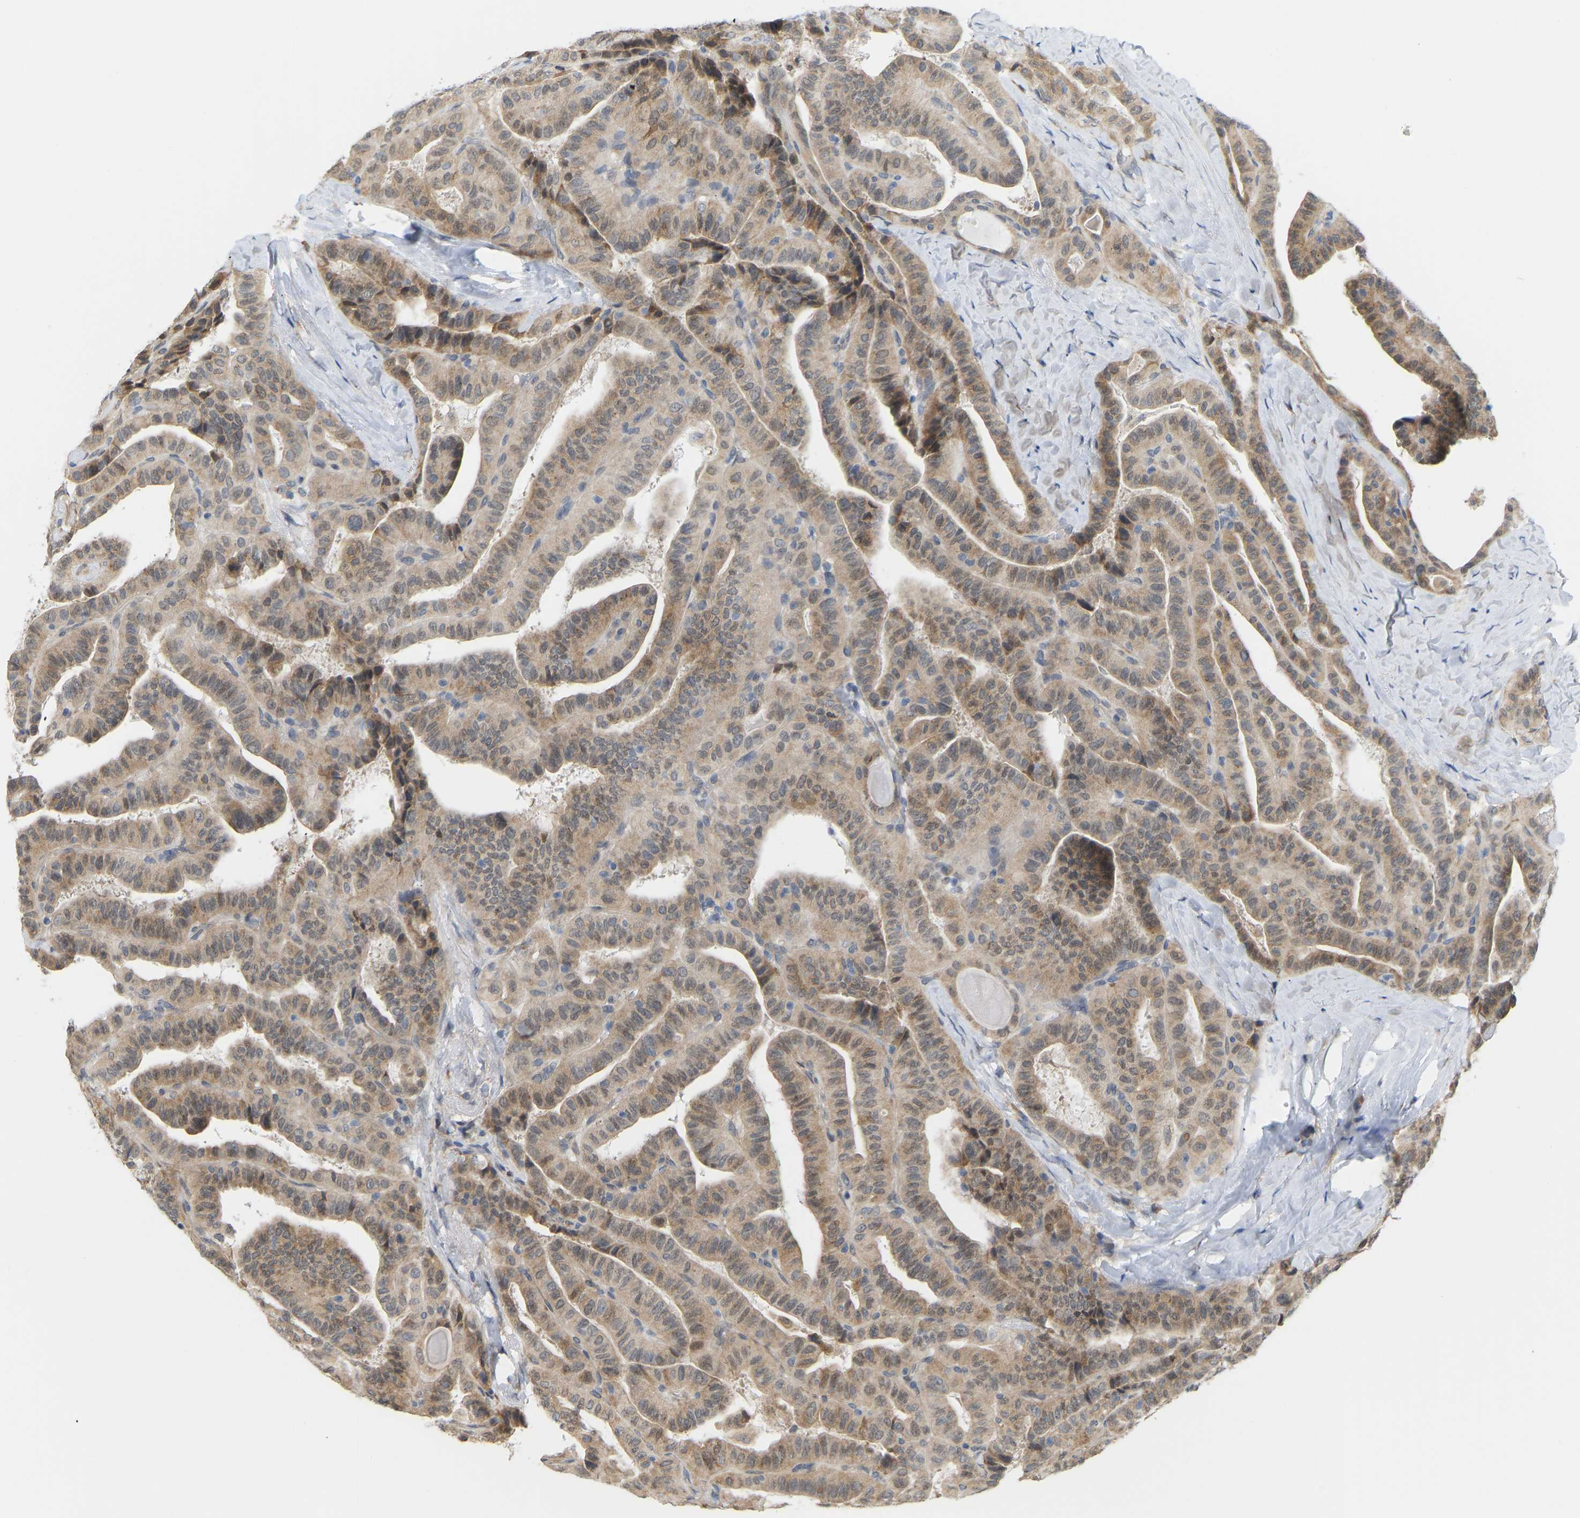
{"staining": {"intensity": "moderate", "quantity": ">75%", "location": "cytoplasmic/membranous"}, "tissue": "thyroid cancer", "cell_type": "Tumor cells", "image_type": "cancer", "snomed": [{"axis": "morphology", "description": "Papillary adenocarcinoma, NOS"}, {"axis": "topography", "description": "Thyroid gland"}], "caption": "IHC staining of thyroid papillary adenocarcinoma, which shows medium levels of moderate cytoplasmic/membranous positivity in about >75% of tumor cells indicating moderate cytoplasmic/membranous protein expression. The staining was performed using DAB (brown) for protein detection and nuclei were counterstained in hematoxylin (blue).", "gene": "BEND3", "patient": {"sex": "male", "age": 77}}